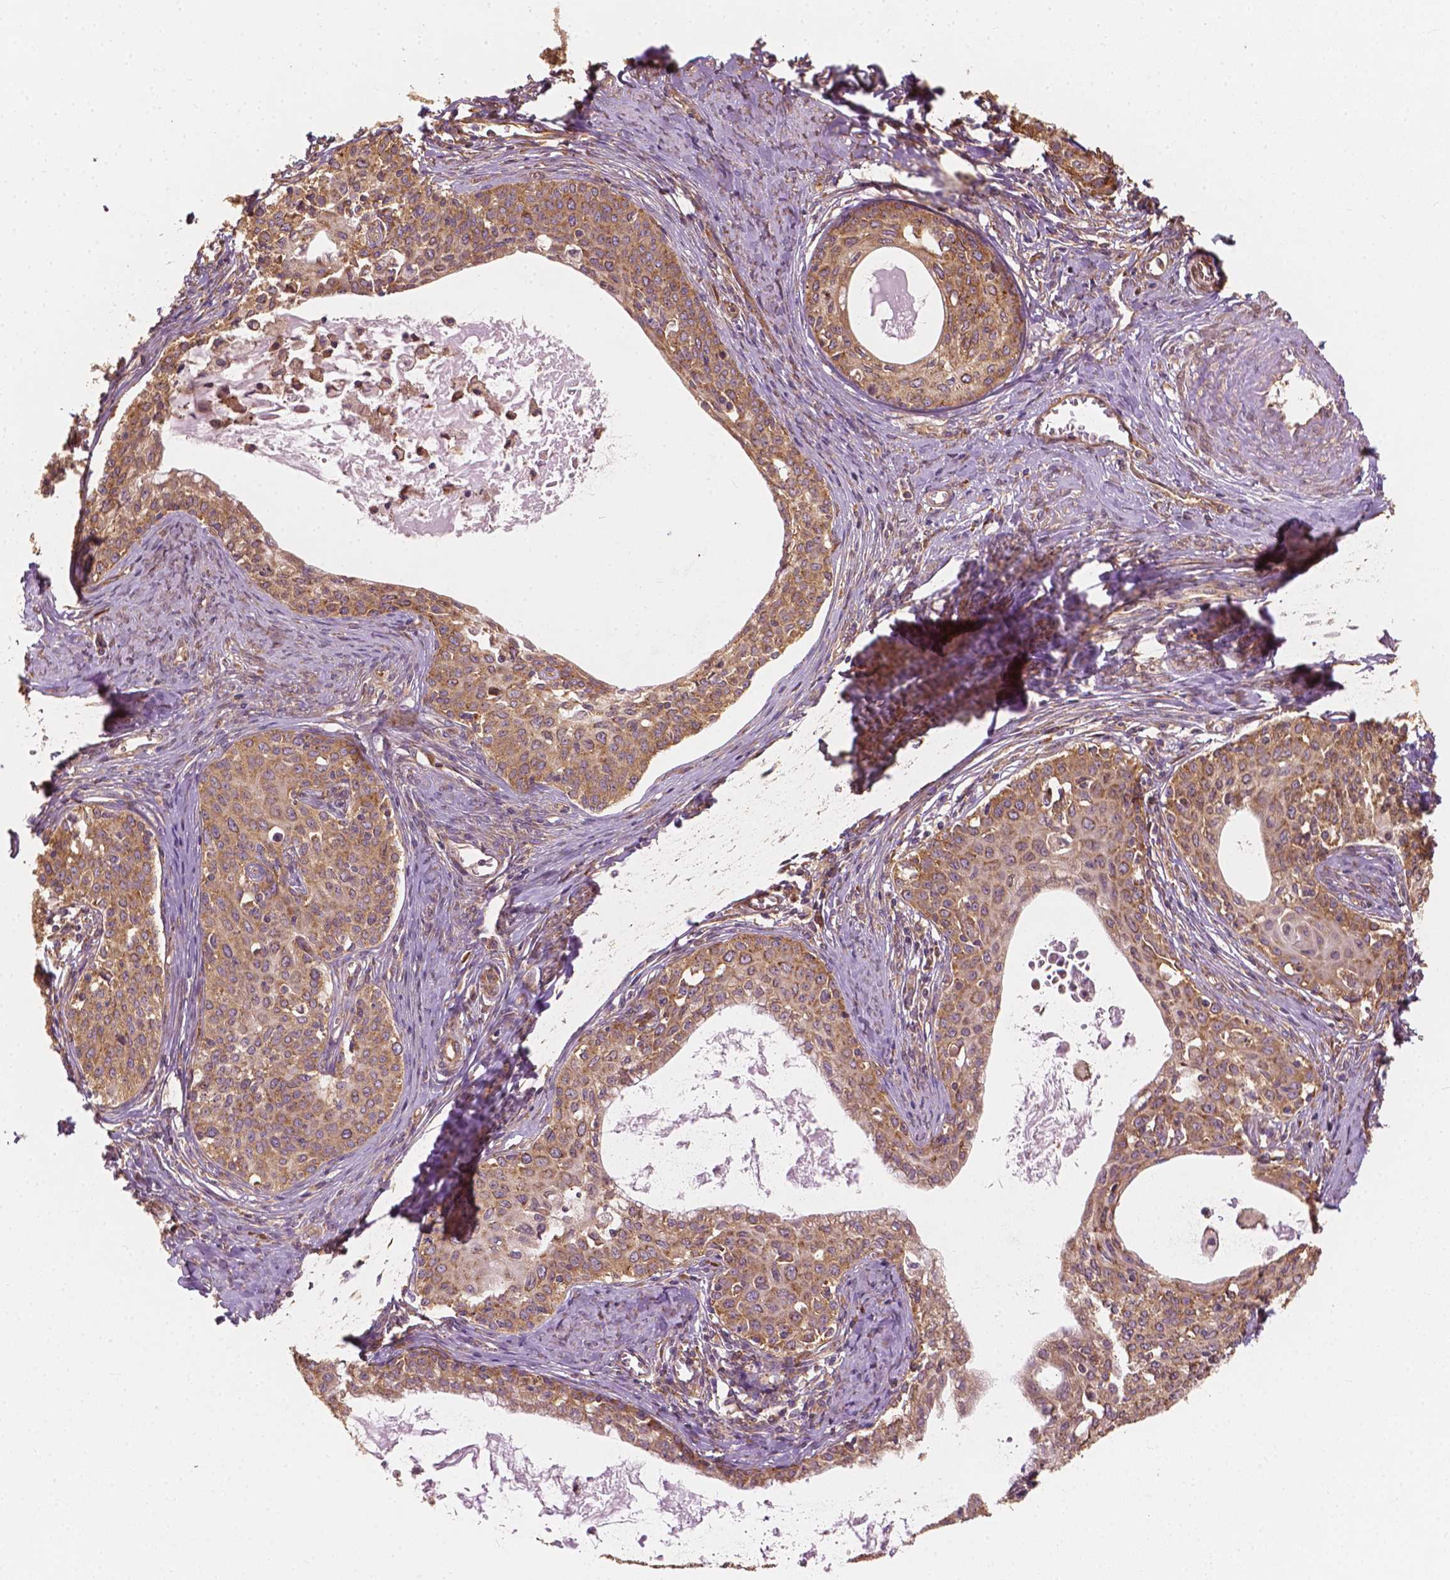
{"staining": {"intensity": "moderate", "quantity": ">75%", "location": "cytoplasmic/membranous"}, "tissue": "cervical cancer", "cell_type": "Tumor cells", "image_type": "cancer", "snomed": [{"axis": "morphology", "description": "Squamous cell carcinoma, NOS"}, {"axis": "morphology", "description": "Adenocarcinoma, NOS"}, {"axis": "topography", "description": "Cervix"}], "caption": "This is a histology image of immunohistochemistry (IHC) staining of cervical cancer (squamous cell carcinoma), which shows moderate staining in the cytoplasmic/membranous of tumor cells.", "gene": "G3BP1", "patient": {"sex": "female", "age": 52}}